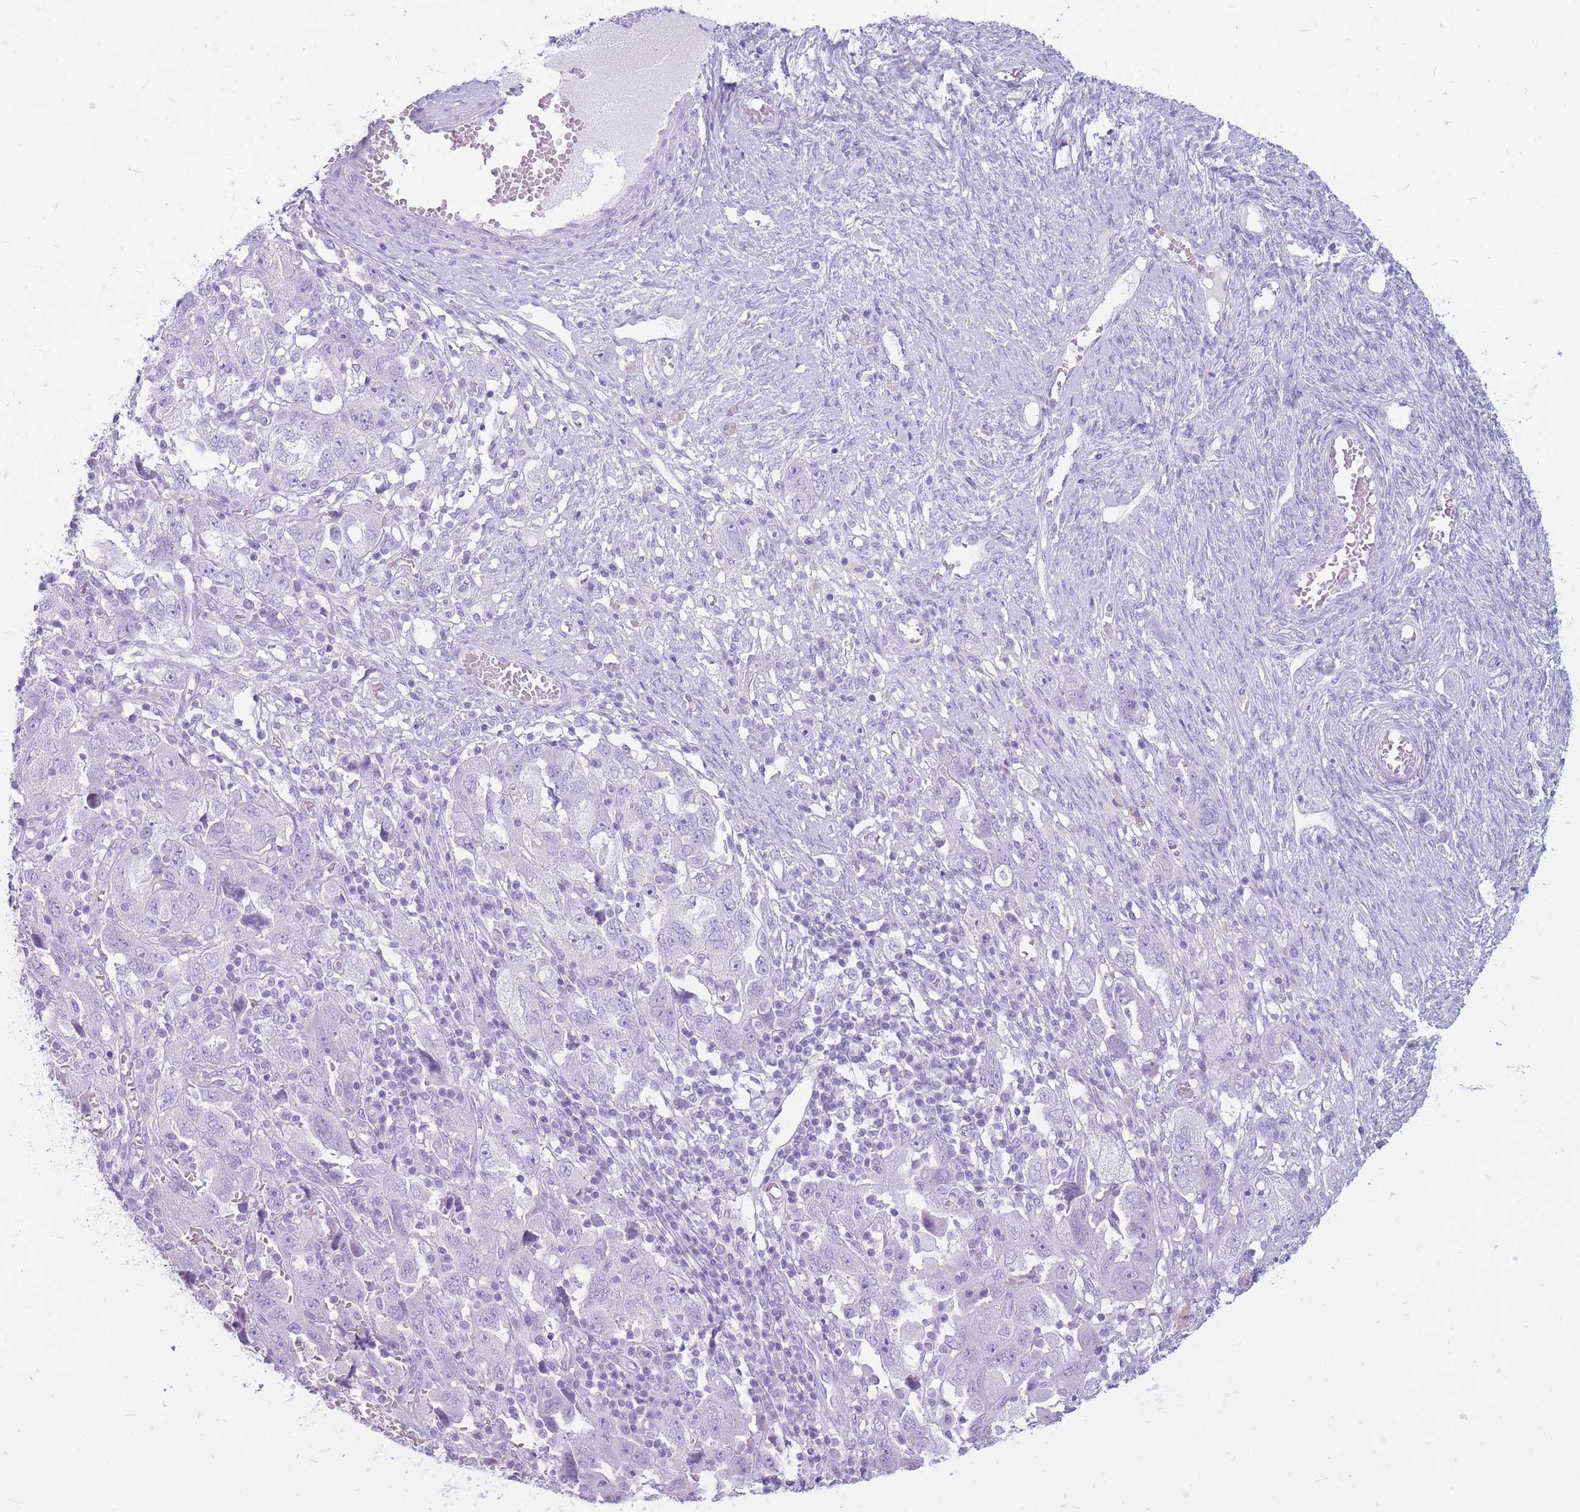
{"staining": {"intensity": "negative", "quantity": "none", "location": "none"}, "tissue": "ovarian cancer", "cell_type": "Tumor cells", "image_type": "cancer", "snomed": [{"axis": "morphology", "description": "Carcinoma, NOS"}, {"axis": "morphology", "description": "Cystadenocarcinoma, serous, NOS"}, {"axis": "topography", "description": "Ovary"}], "caption": "DAB immunohistochemical staining of human ovarian cancer reveals no significant positivity in tumor cells.", "gene": "CYP21A2", "patient": {"sex": "female", "age": 69}}